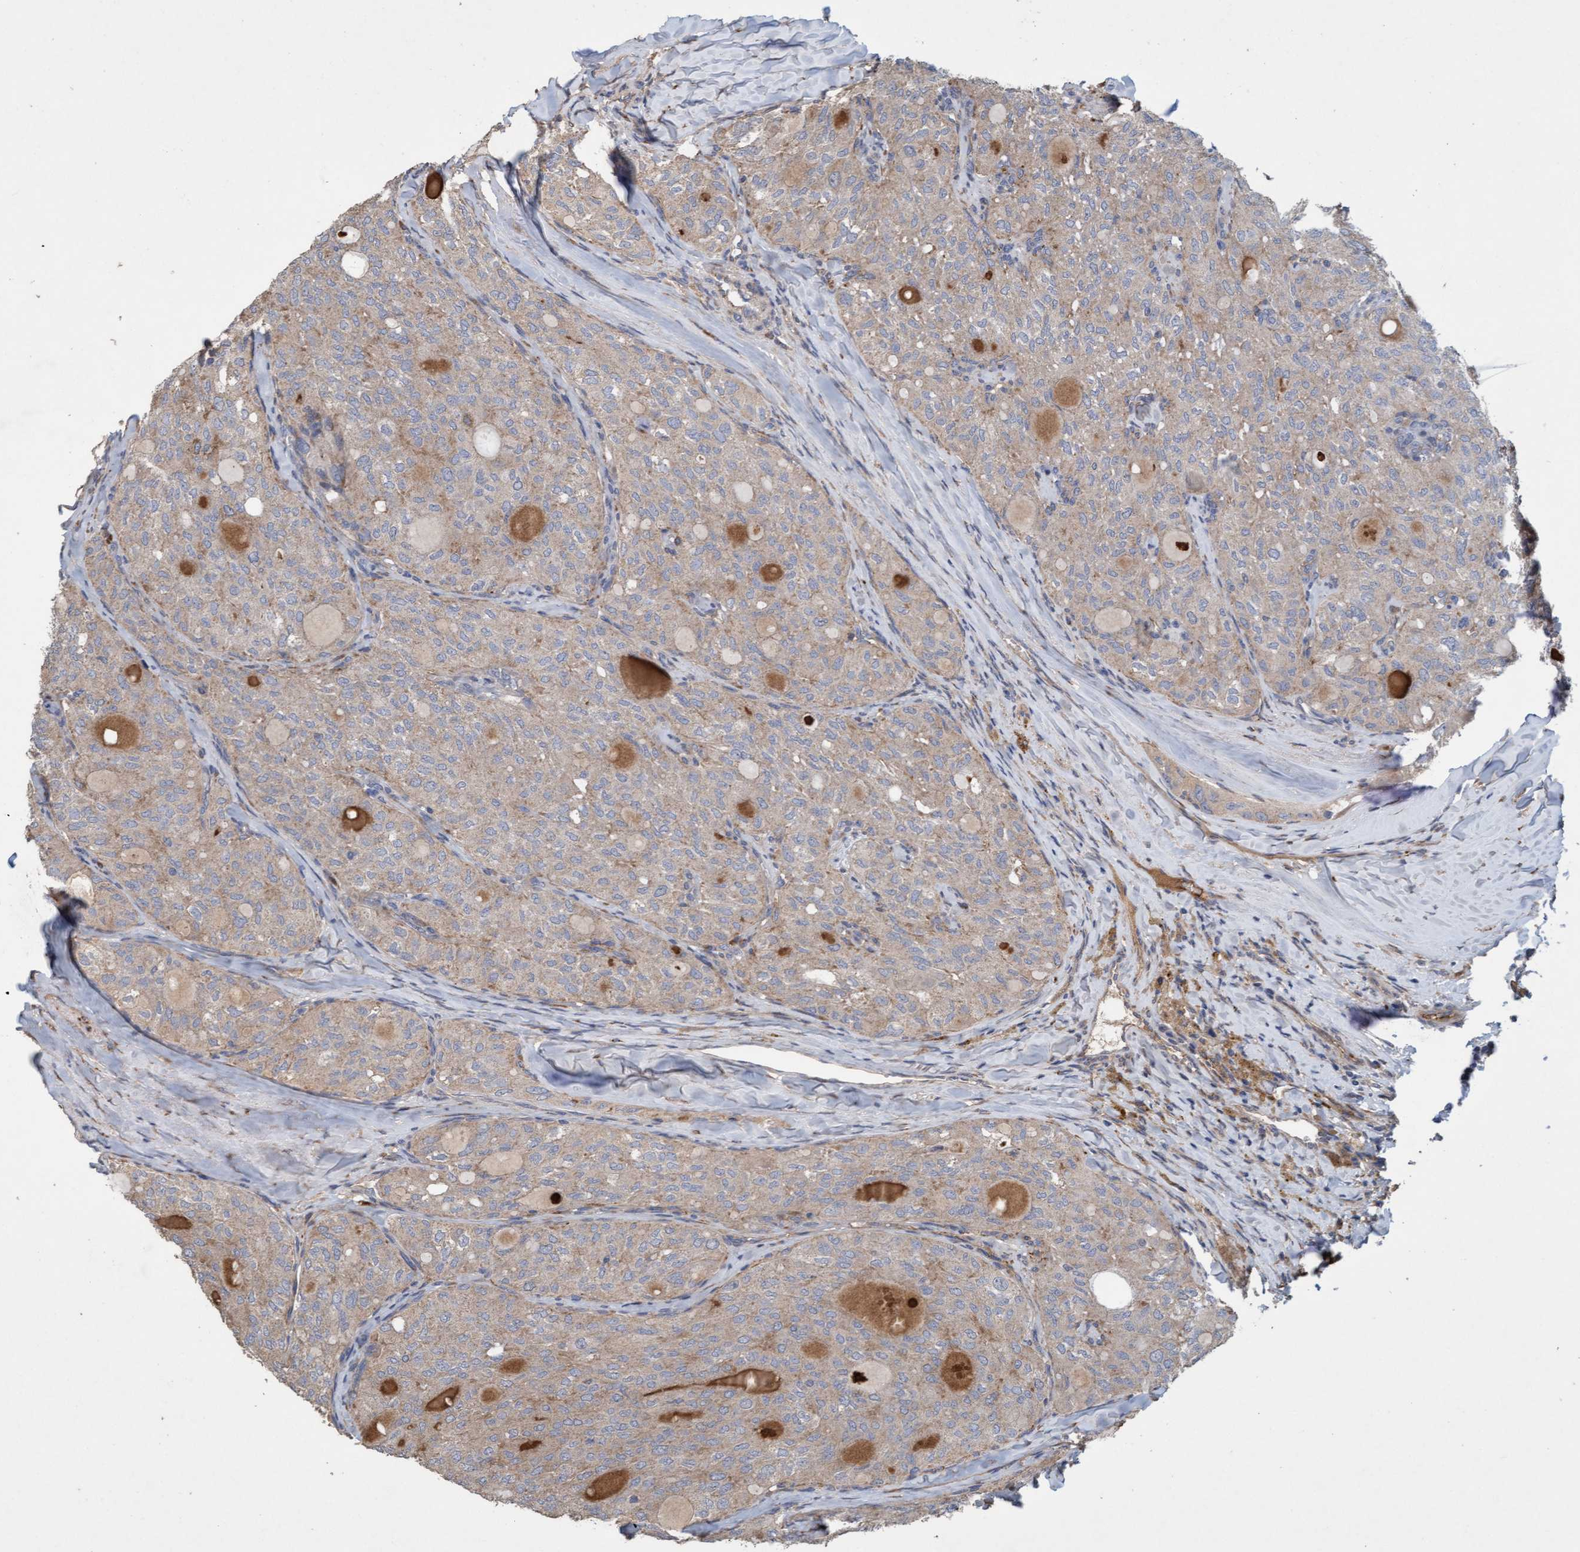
{"staining": {"intensity": "weak", "quantity": ">75%", "location": "cytoplasmic/membranous"}, "tissue": "thyroid cancer", "cell_type": "Tumor cells", "image_type": "cancer", "snomed": [{"axis": "morphology", "description": "Follicular adenoma carcinoma, NOS"}, {"axis": "topography", "description": "Thyroid gland"}], "caption": "Immunohistochemistry (IHC) (DAB) staining of thyroid follicular adenoma carcinoma displays weak cytoplasmic/membranous protein positivity in approximately >75% of tumor cells. (IHC, brightfield microscopy, high magnification).", "gene": "DDHD2", "patient": {"sex": "male", "age": 75}}